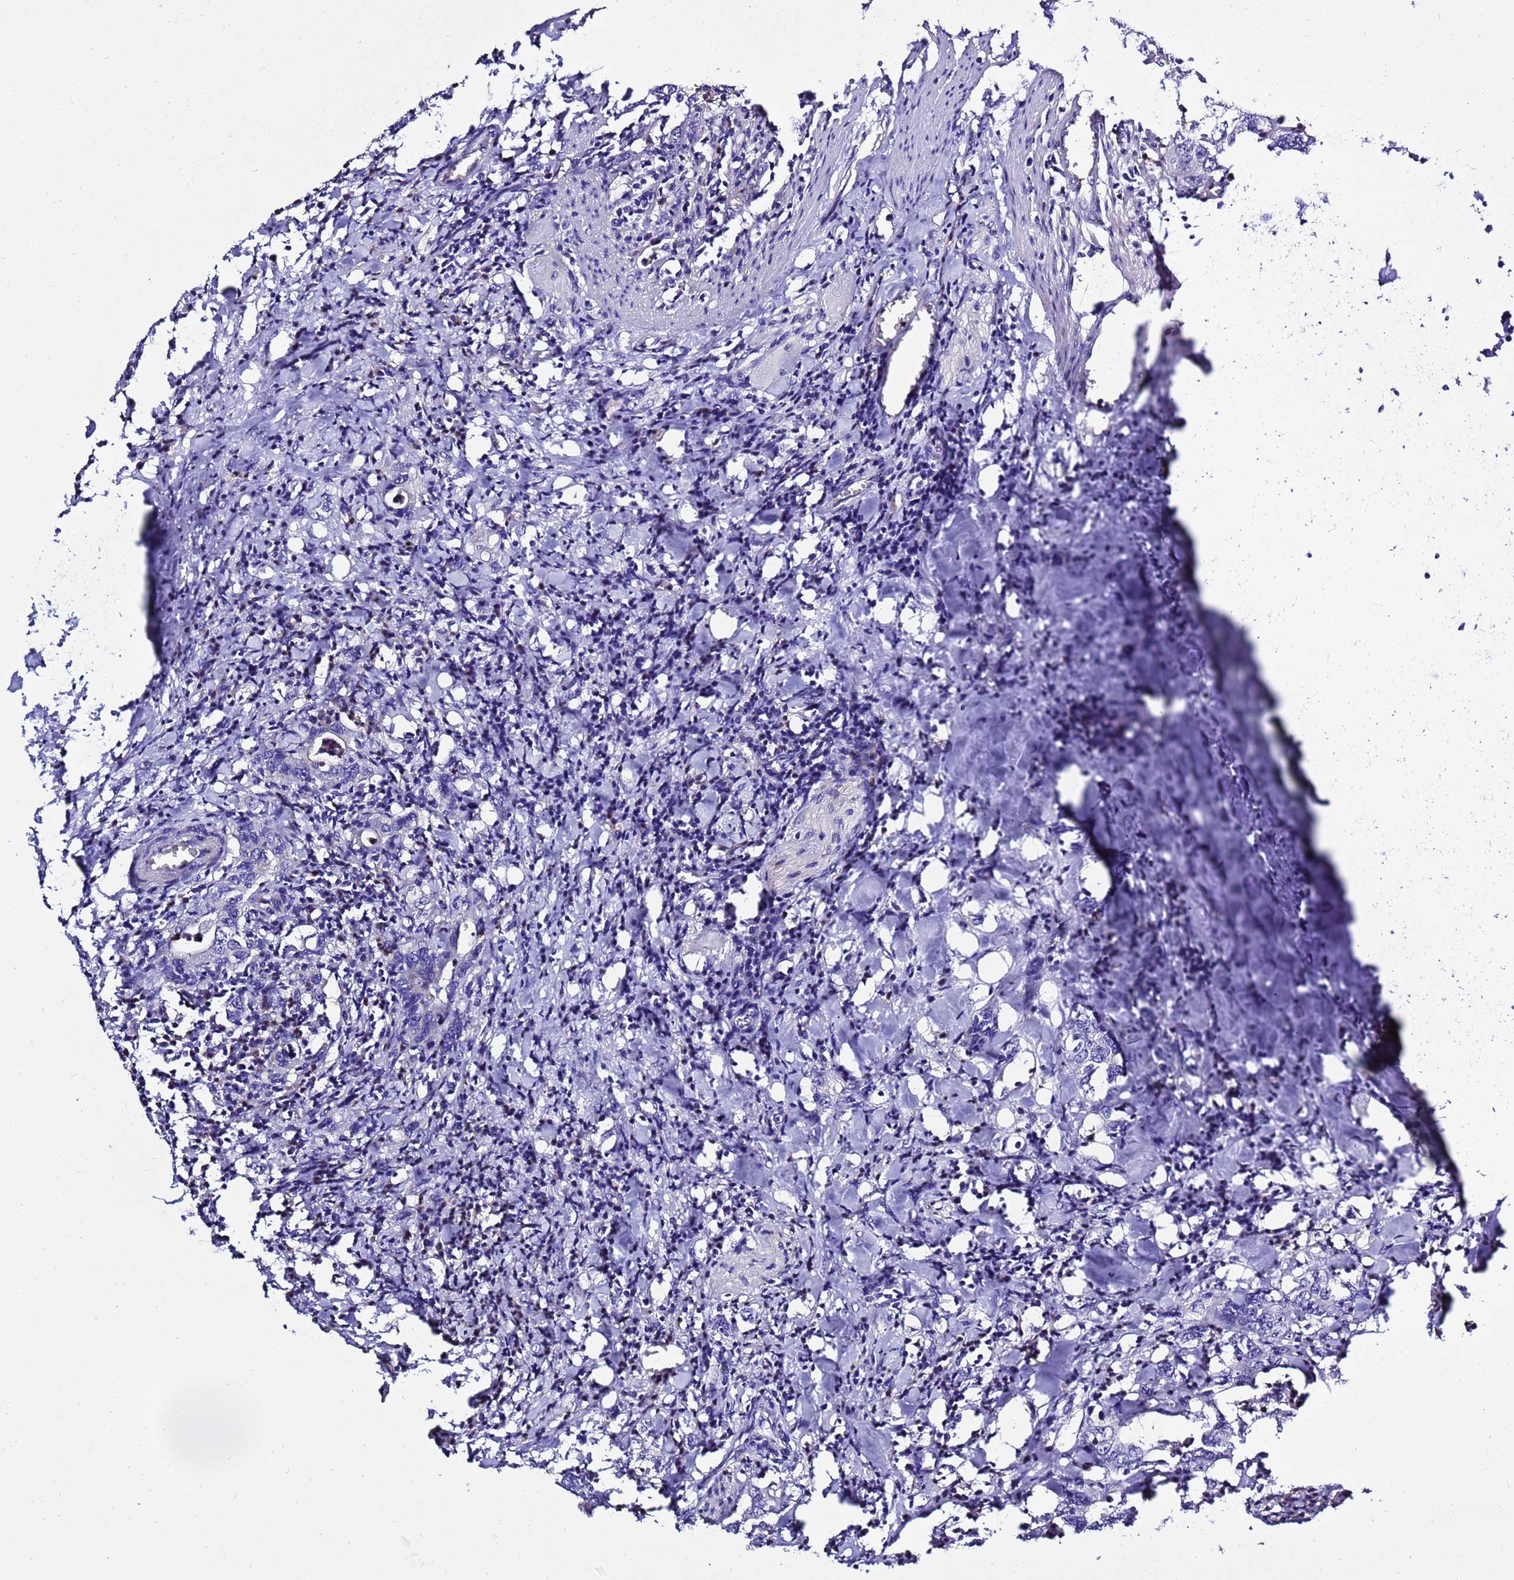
{"staining": {"intensity": "negative", "quantity": "none", "location": "none"}, "tissue": "colorectal cancer", "cell_type": "Tumor cells", "image_type": "cancer", "snomed": [{"axis": "morphology", "description": "Adenocarcinoma, NOS"}, {"axis": "topography", "description": "Colon"}], "caption": "This is a image of immunohistochemistry staining of adenocarcinoma (colorectal), which shows no positivity in tumor cells.", "gene": "KICS2", "patient": {"sex": "female", "age": 75}}